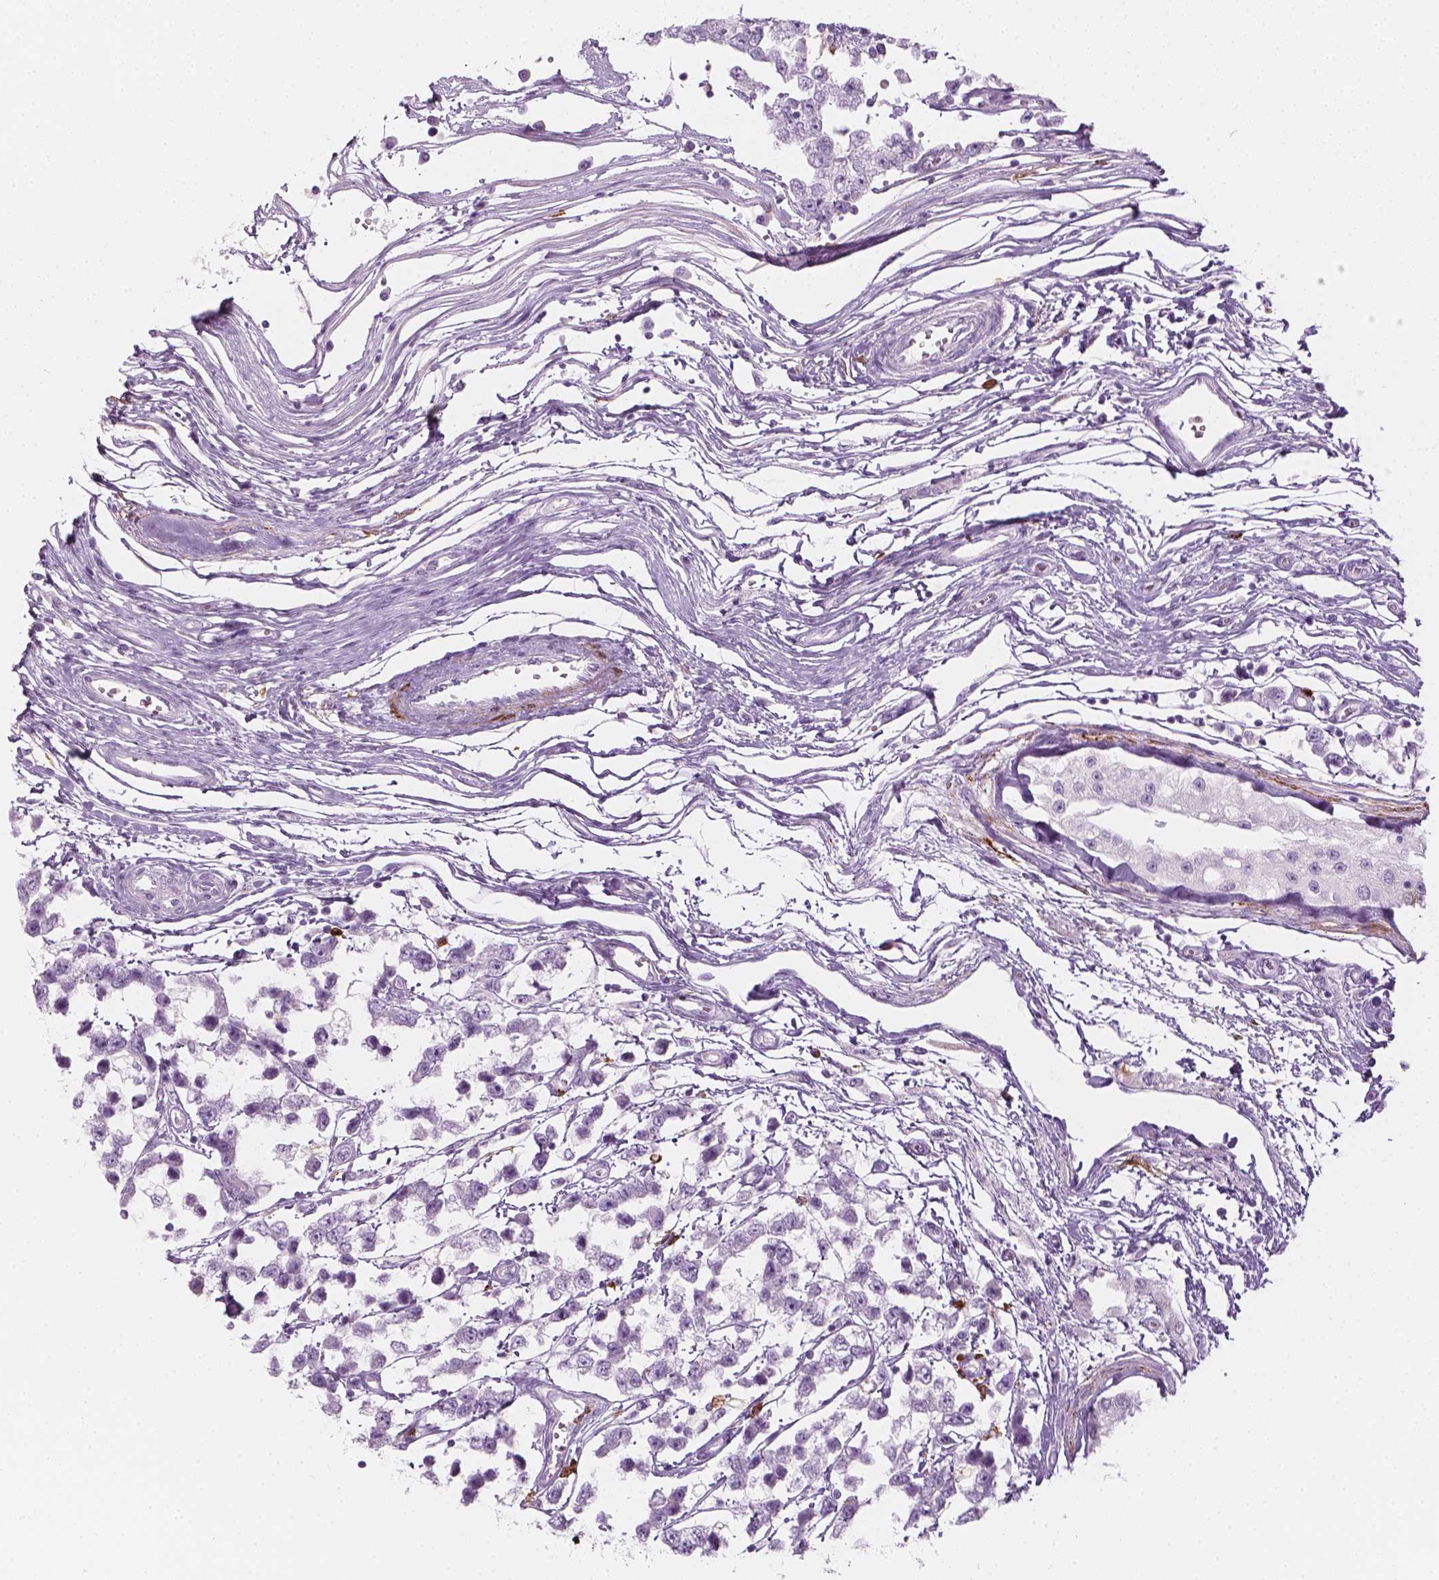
{"staining": {"intensity": "negative", "quantity": "none", "location": "none"}, "tissue": "testis cancer", "cell_type": "Tumor cells", "image_type": "cancer", "snomed": [{"axis": "morphology", "description": "Seminoma, NOS"}, {"axis": "topography", "description": "Testis"}], "caption": "Tumor cells are negative for protein expression in human seminoma (testis).", "gene": "CES1", "patient": {"sex": "male", "age": 34}}